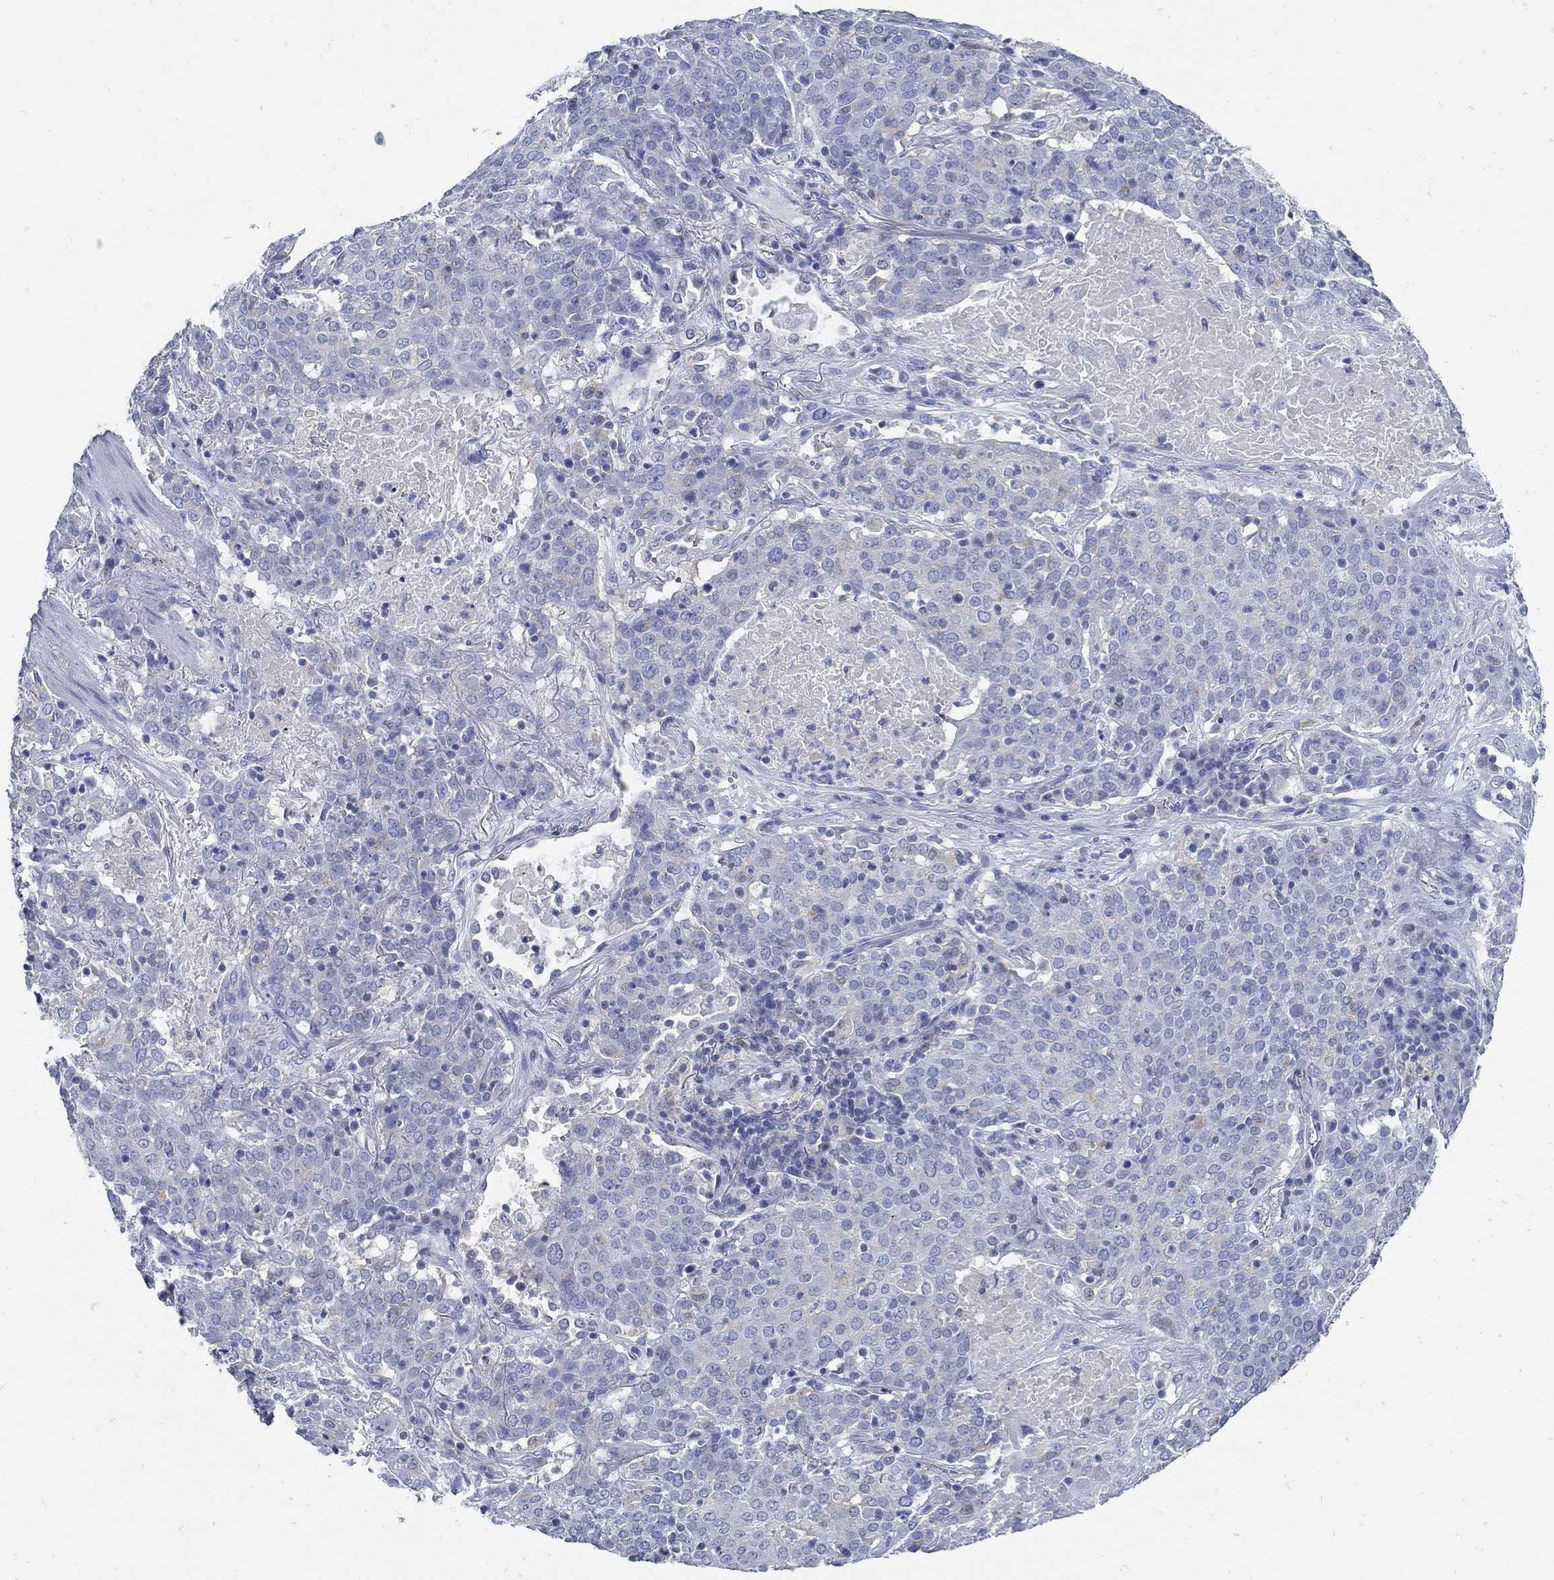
{"staining": {"intensity": "negative", "quantity": "none", "location": "none"}, "tissue": "lung cancer", "cell_type": "Tumor cells", "image_type": "cancer", "snomed": [{"axis": "morphology", "description": "Squamous cell carcinoma, NOS"}, {"axis": "topography", "description": "Lung"}], "caption": "Immunohistochemistry image of neoplastic tissue: lung squamous cell carcinoma stained with DAB (3,3'-diaminobenzidine) exhibits no significant protein expression in tumor cells.", "gene": "ZFAND4", "patient": {"sex": "male", "age": 82}}